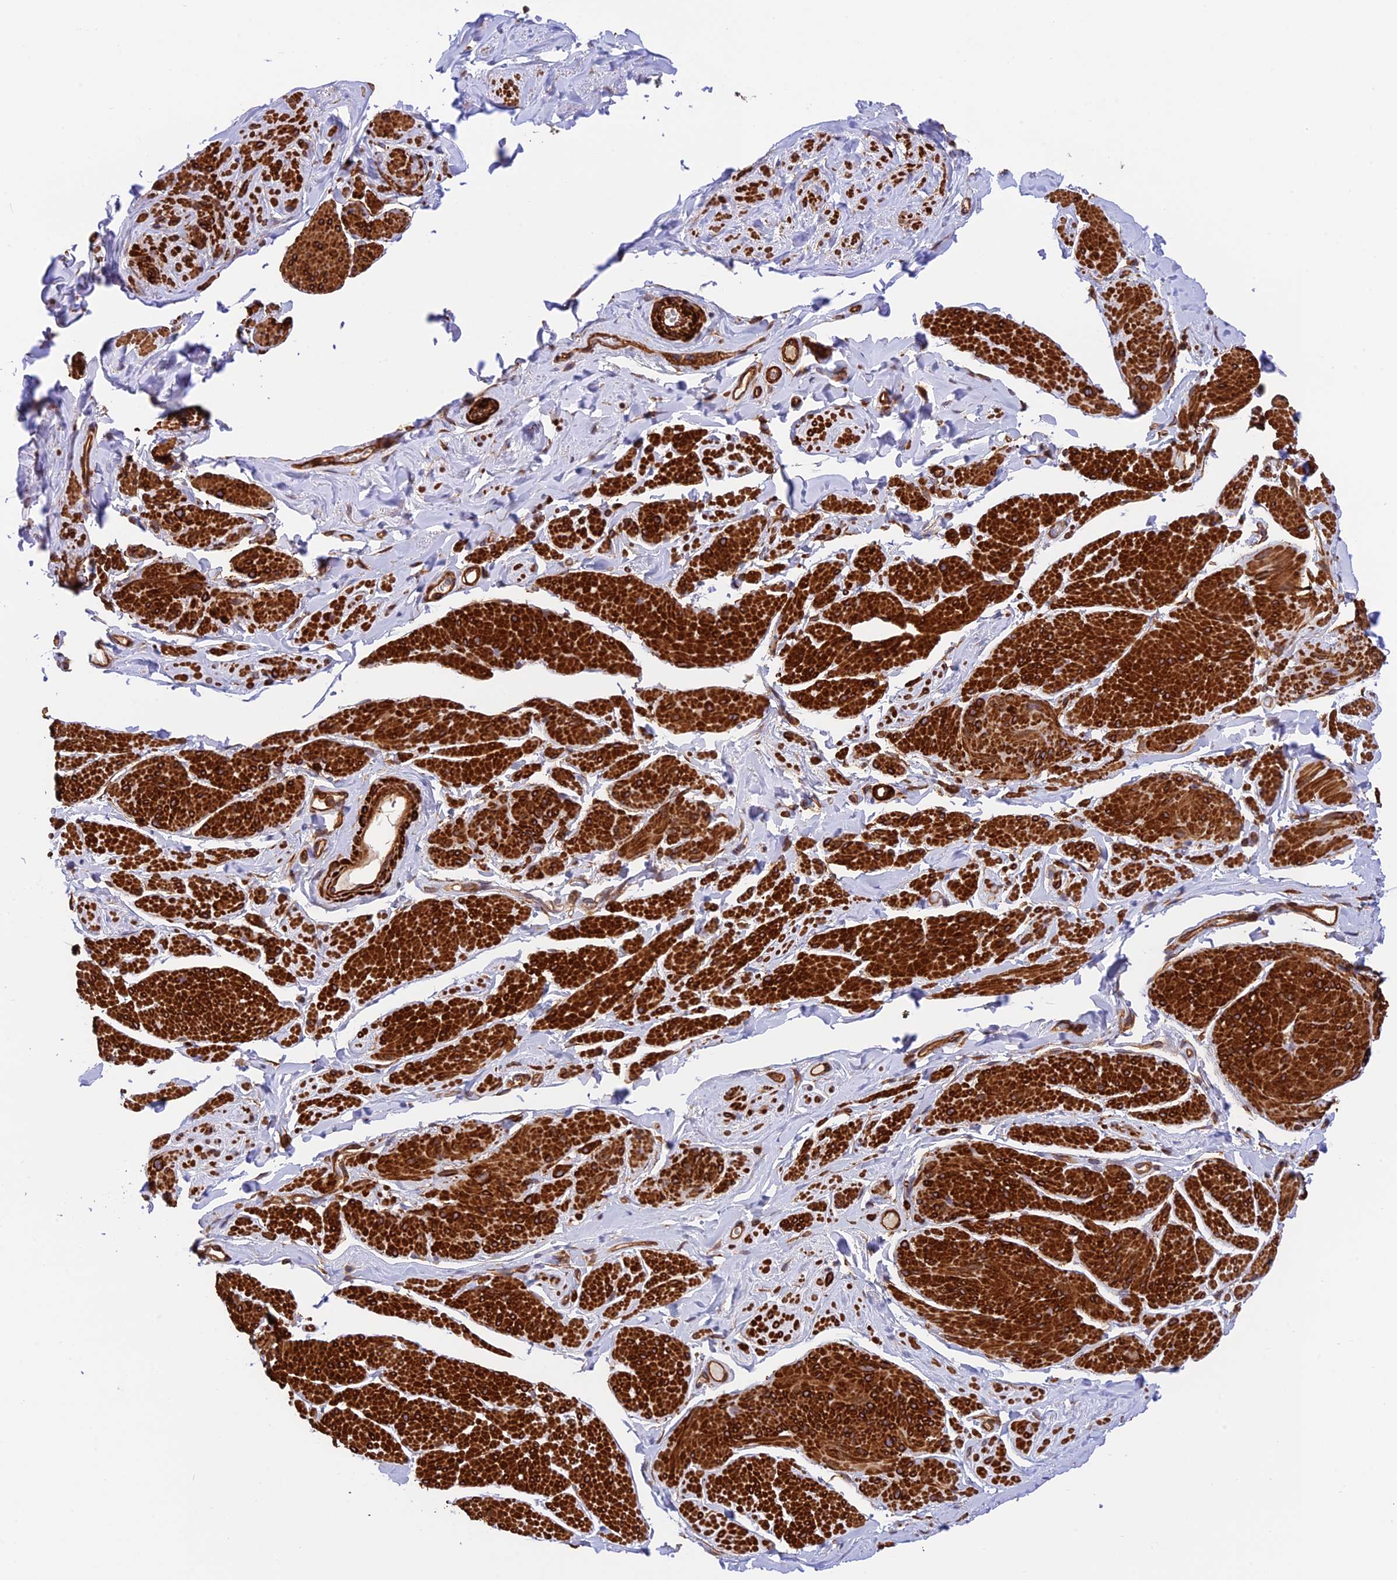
{"staining": {"intensity": "strong", "quantity": "25%-75%", "location": "cytoplasmic/membranous"}, "tissue": "smooth muscle", "cell_type": "Smooth muscle cells", "image_type": "normal", "snomed": [{"axis": "morphology", "description": "Normal tissue, NOS"}, {"axis": "topography", "description": "Smooth muscle"}, {"axis": "topography", "description": "Peripheral nerve tissue"}], "caption": "Smooth muscle cells demonstrate high levels of strong cytoplasmic/membranous expression in approximately 25%-75% of cells in benign human smooth muscle. (brown staining indicates protein expression, while blue staining denotes nuclei).", "gene": "EVI5L", "patient": {"sex": "male", "age": 69}}